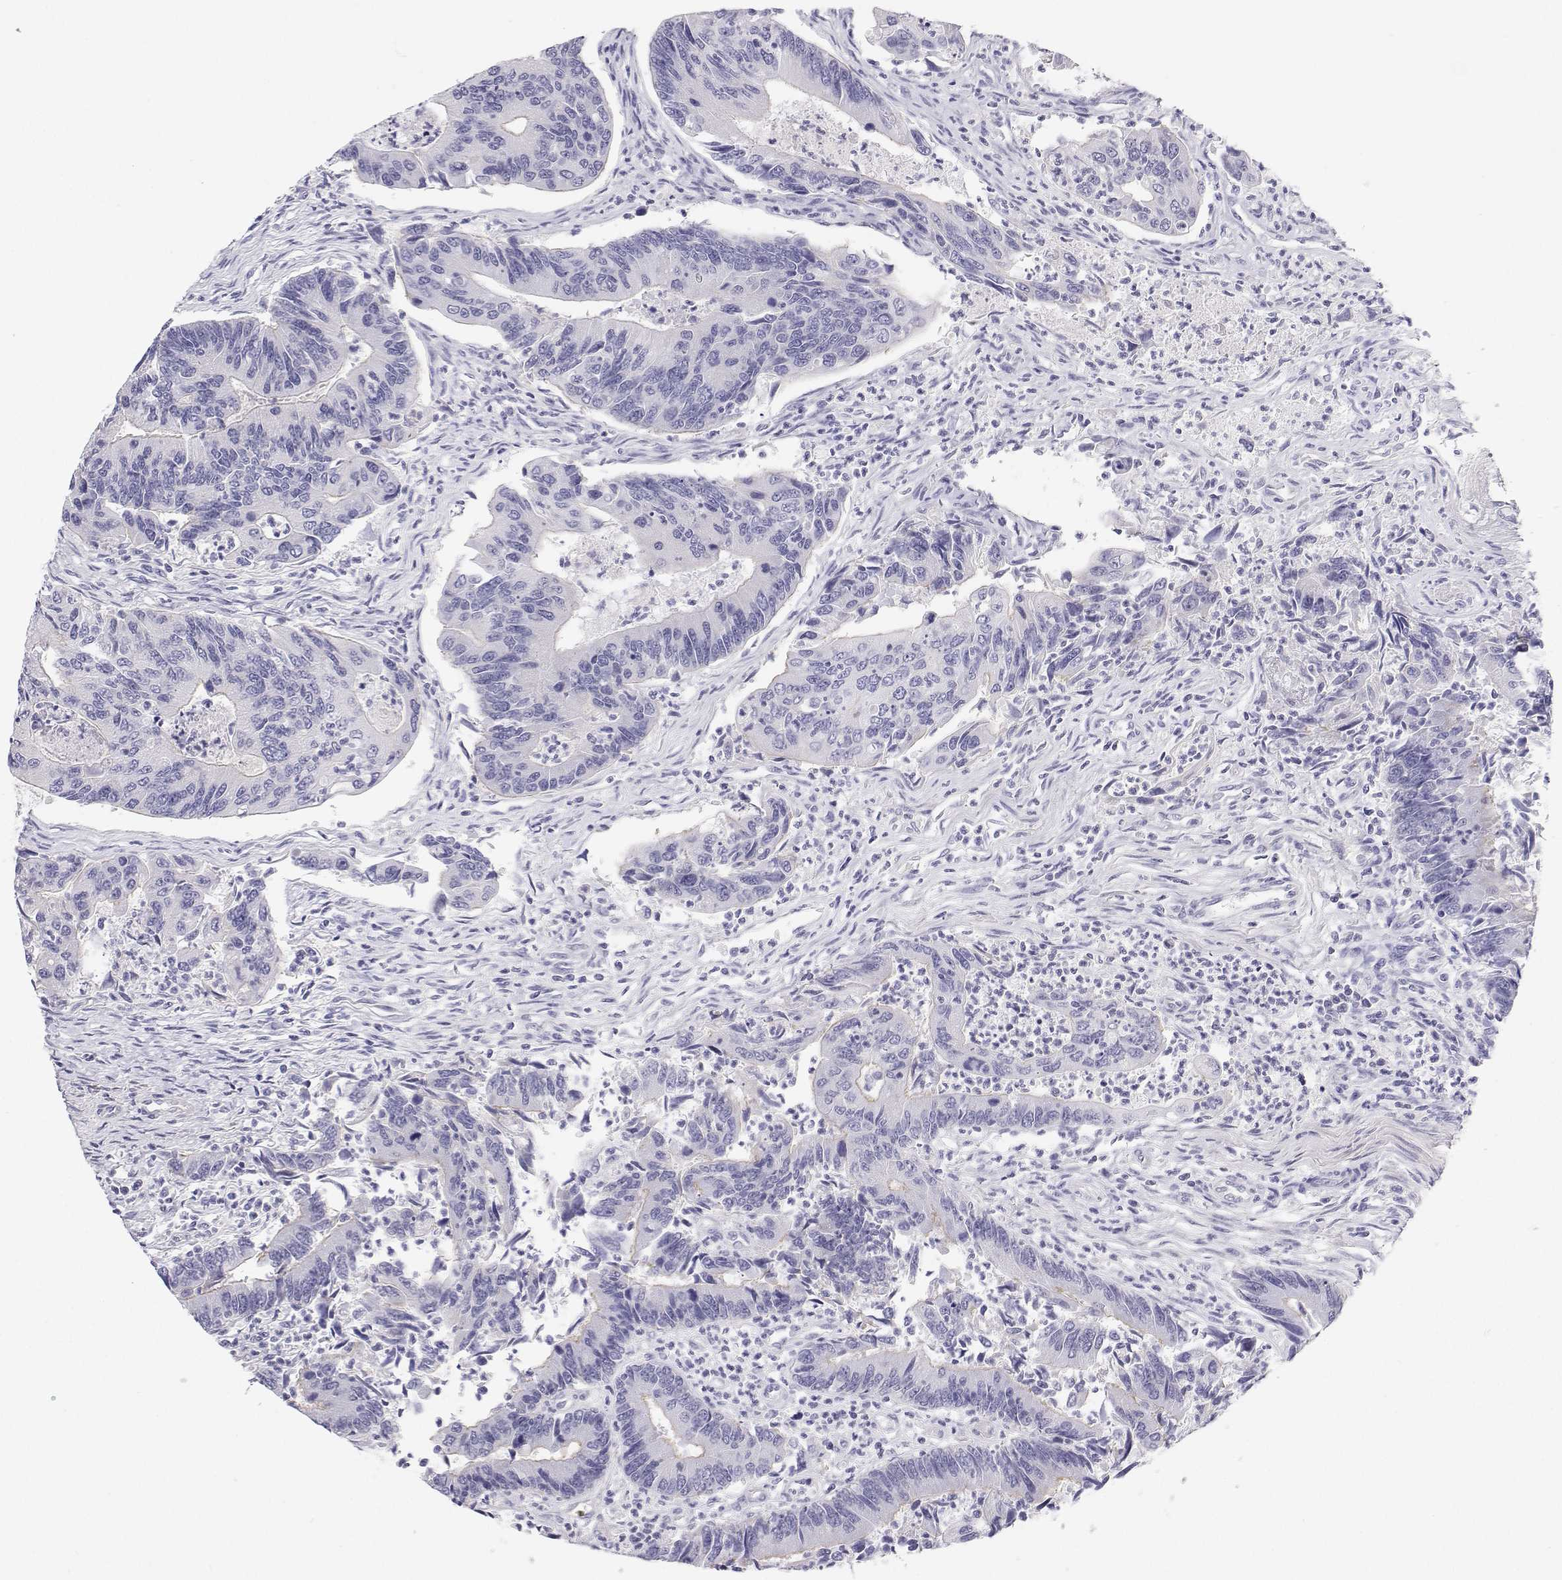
{"staining": {"intensity": "negative", "quantity": "none", "location": "none"}, "tissue": "colorectal cancer", "cell_type": "Tumor cells", "image_type": "cancer", "snomed": [{"axis": "morphology", "description": "Adenocarcinoma, NOS"}, {"axis": "topography", "description": "Colon"}], "caption": "This is a micrograph of IHC staining of colorectal cancer (adenocarcinoma), which shows no positivity in tumor cells.", "gene": "BHMT", "patient": {"sex": "female", "age": 67}}